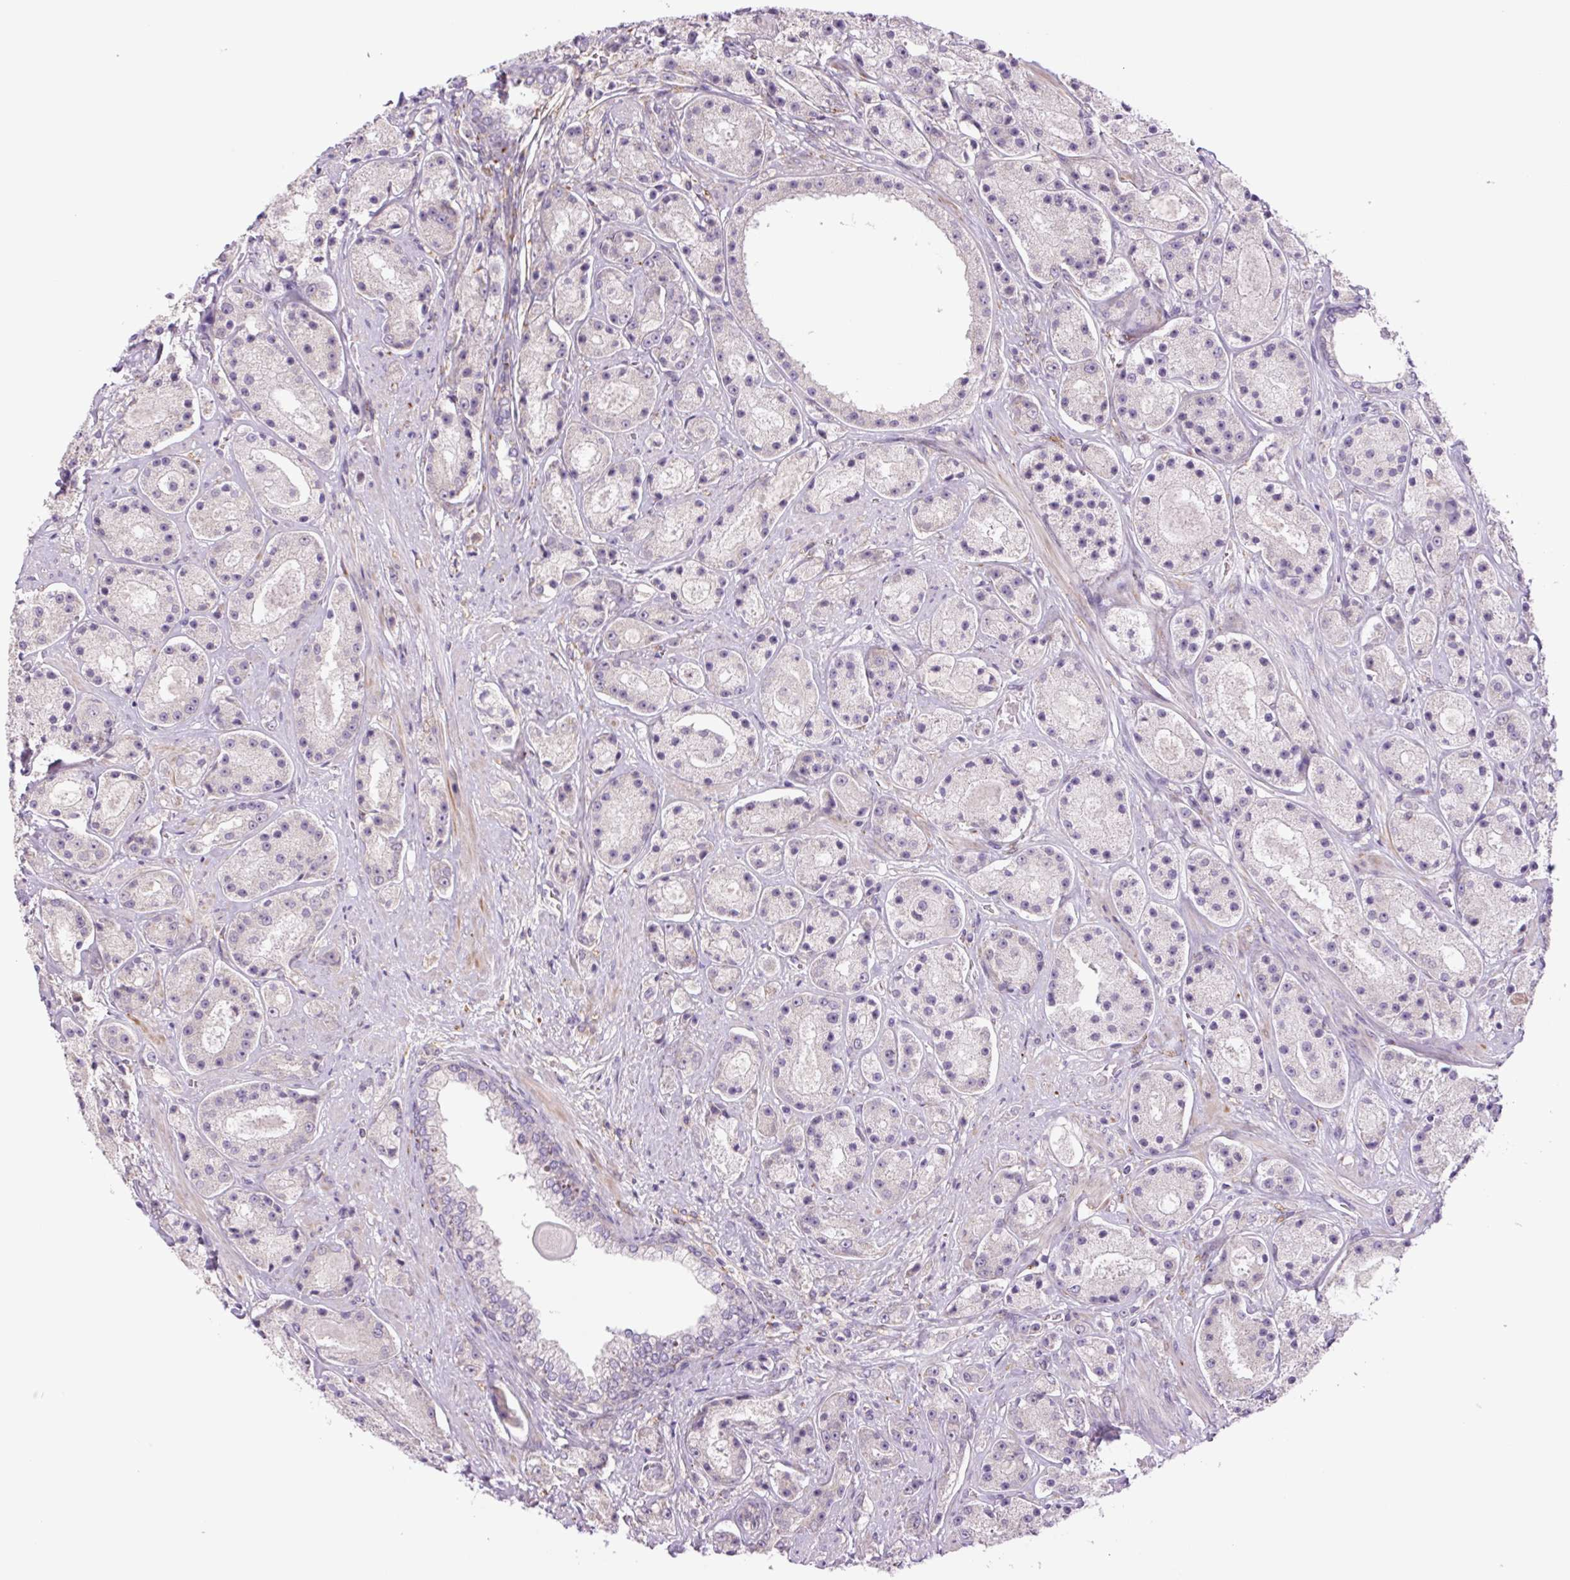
{"staining": {"intensity": "negative", "quantity": "none", "location": "none"}, "tissue": "prostate cancer", "cell_type": "Tumor cells", "image_type": "cancer", "snomed": [{"axis": "morphology", "description": "Adenocarcinoma, High grade"}, {"axis": "topography", "description": "Prostate"}], "caption": "A histopathology image of prostate cancer (high-grade adenocarcinoma) stained for a protein exhibits no brown staining in tumor cells.", "gene": "PLA2G4A", "patient": {"sex": "male", "age": 67}}